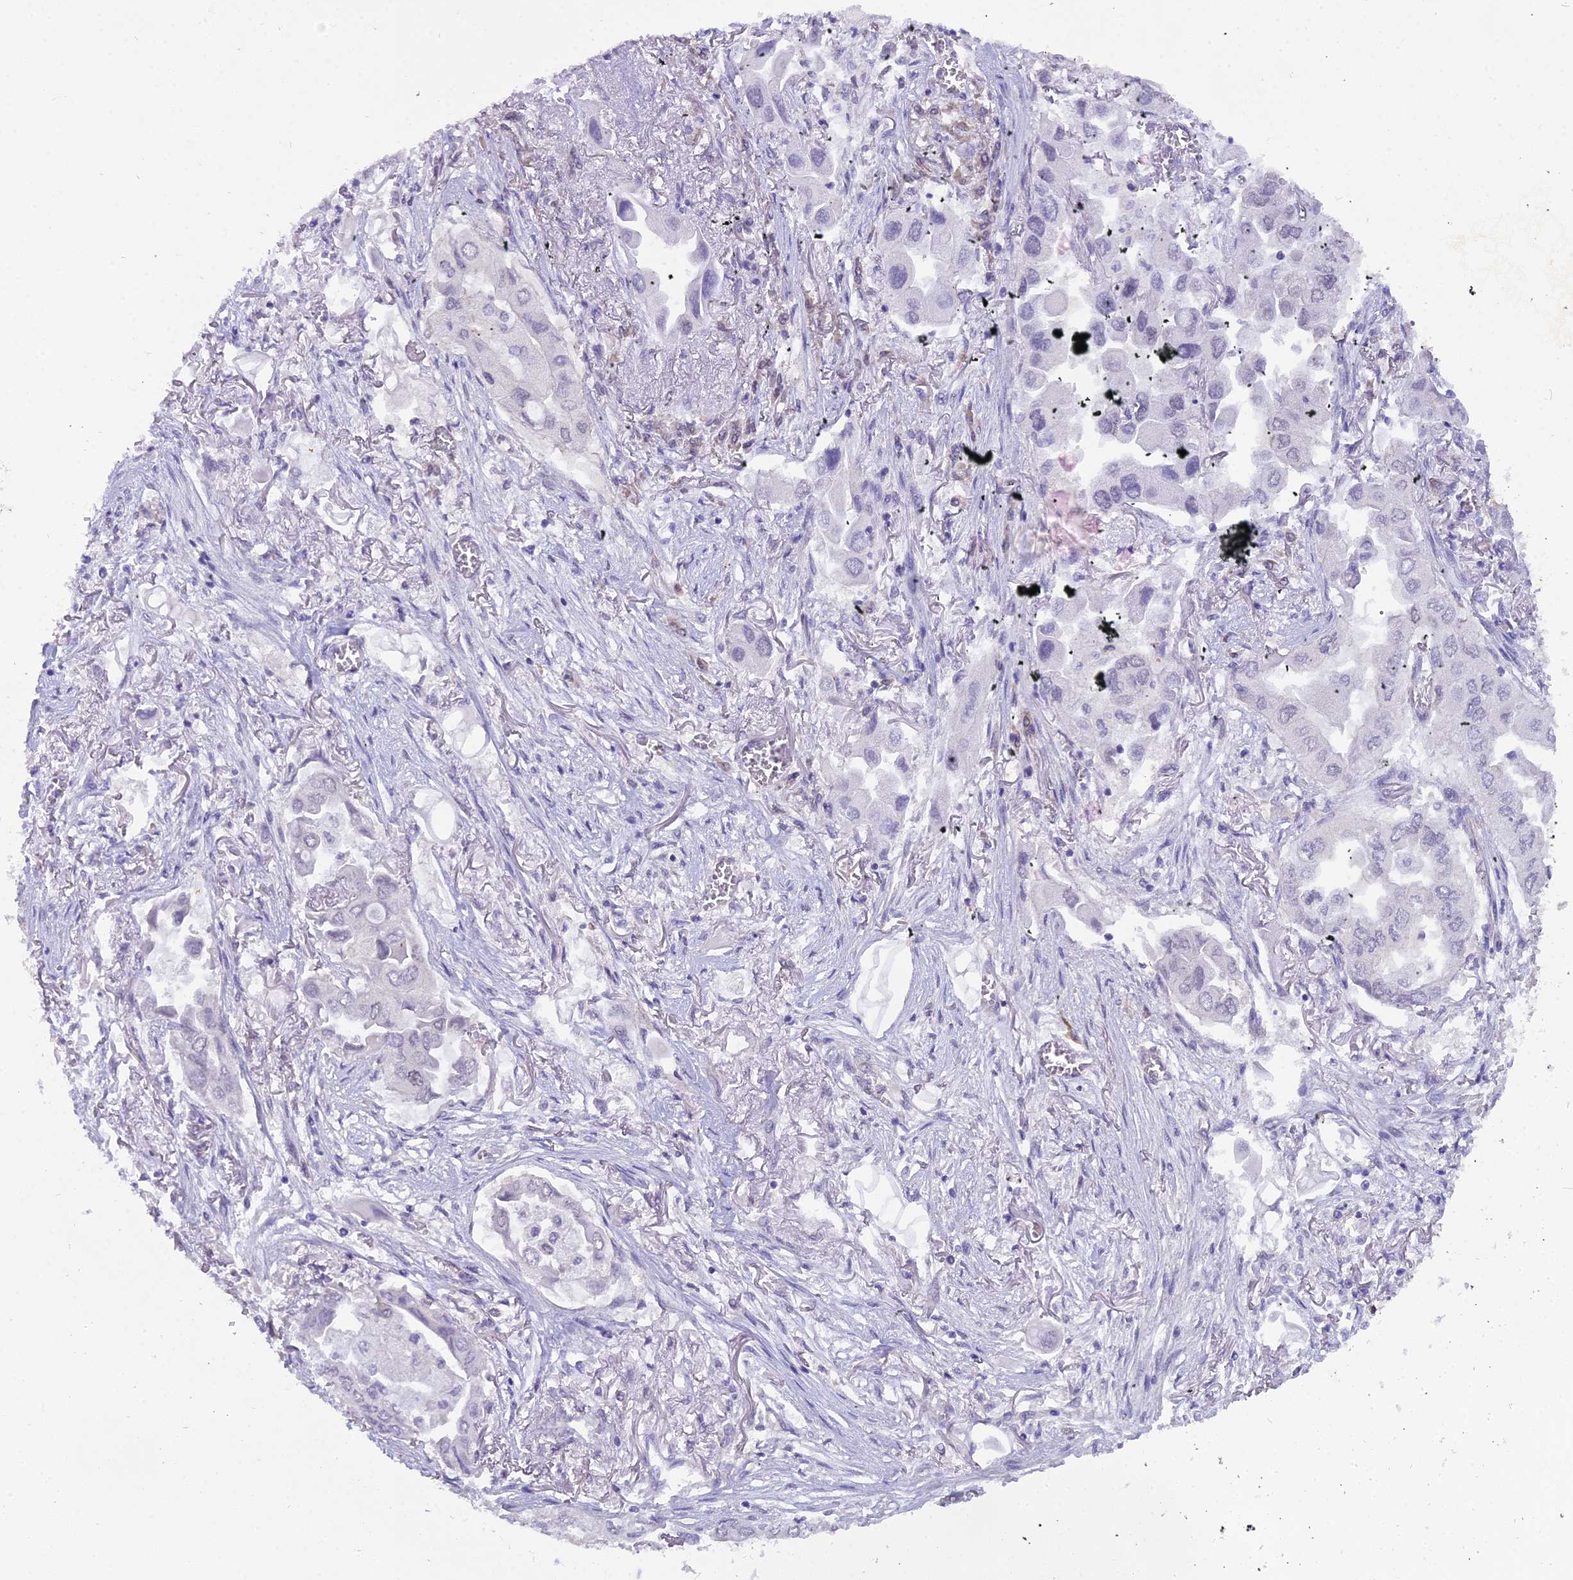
{"staining": {"intensity": "negative", "quantity": "none", "location": "none"}, "tissue": "lung cancer", "cell_type": "Tumor cells", "image_type": "cancer", "snomed": [{"axis": "morphology", "description": "Adenocarcinoma, NOS"}, {"axis": "topography", "description": "Lung"}], "caption": "An image of human lung adenocarcinoma is negative for staining in tumor cells.", "gene": "BLNK", "patient": {"sex": "female", "age": 76}}